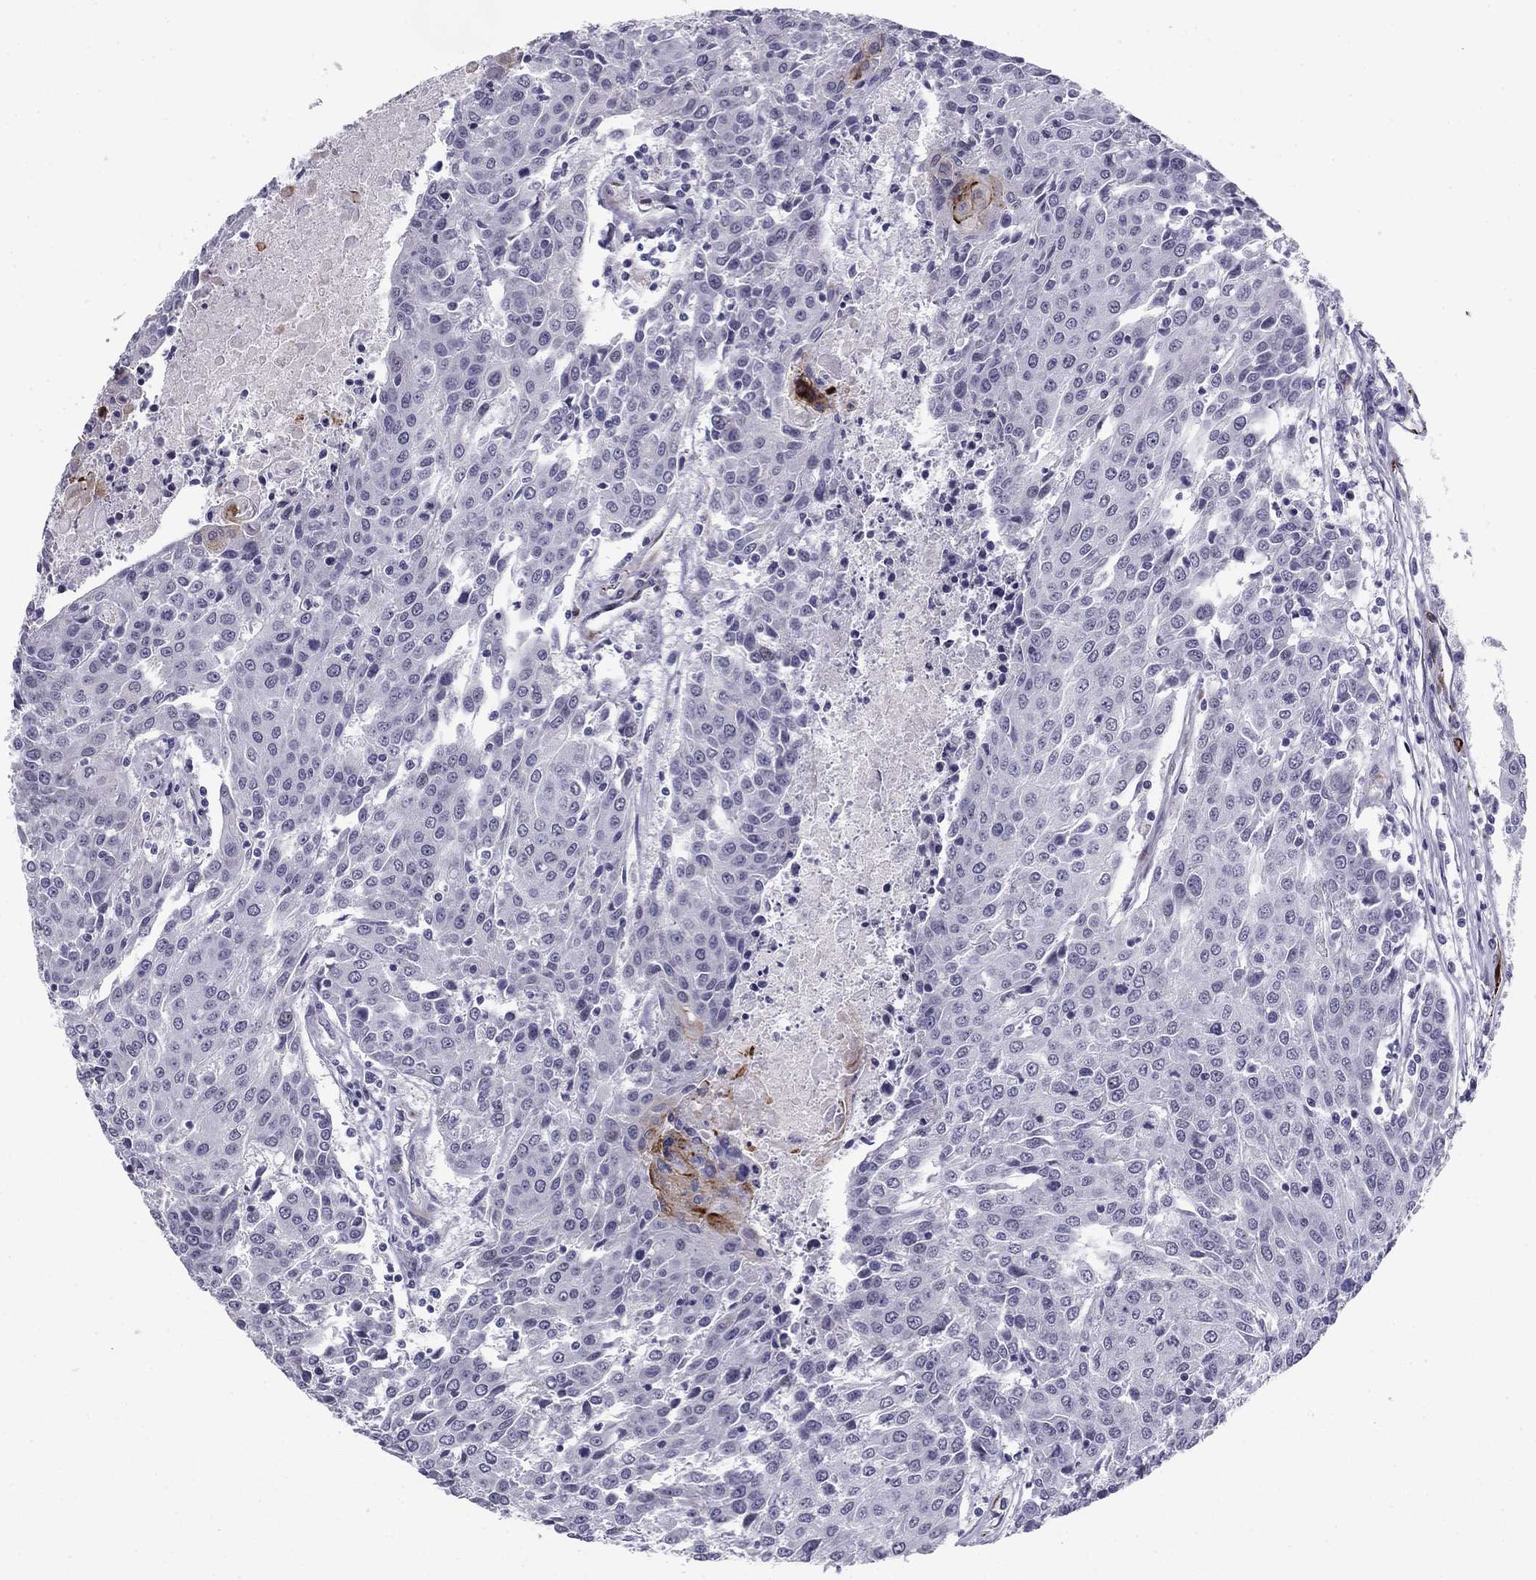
{"staining": {"intensity": "negative", "quantity": "none", "location": "none"}, "tissue": "urothelial cancer", "cell_type": "Tumor cells", "image_type": "cancer", "snomed": [{"axis": "morphology", "description": "Urothelial carcinoma, High grade"}, {"axis": "topography", "description": "Urinary bladder"}], "caption": "Protein analysis of high-grade urothelial carcinoma demonstrates no significant staining in tumor cells.", "gene": "ANKS4B", "patient": {"sex": "female", "age": 85}}